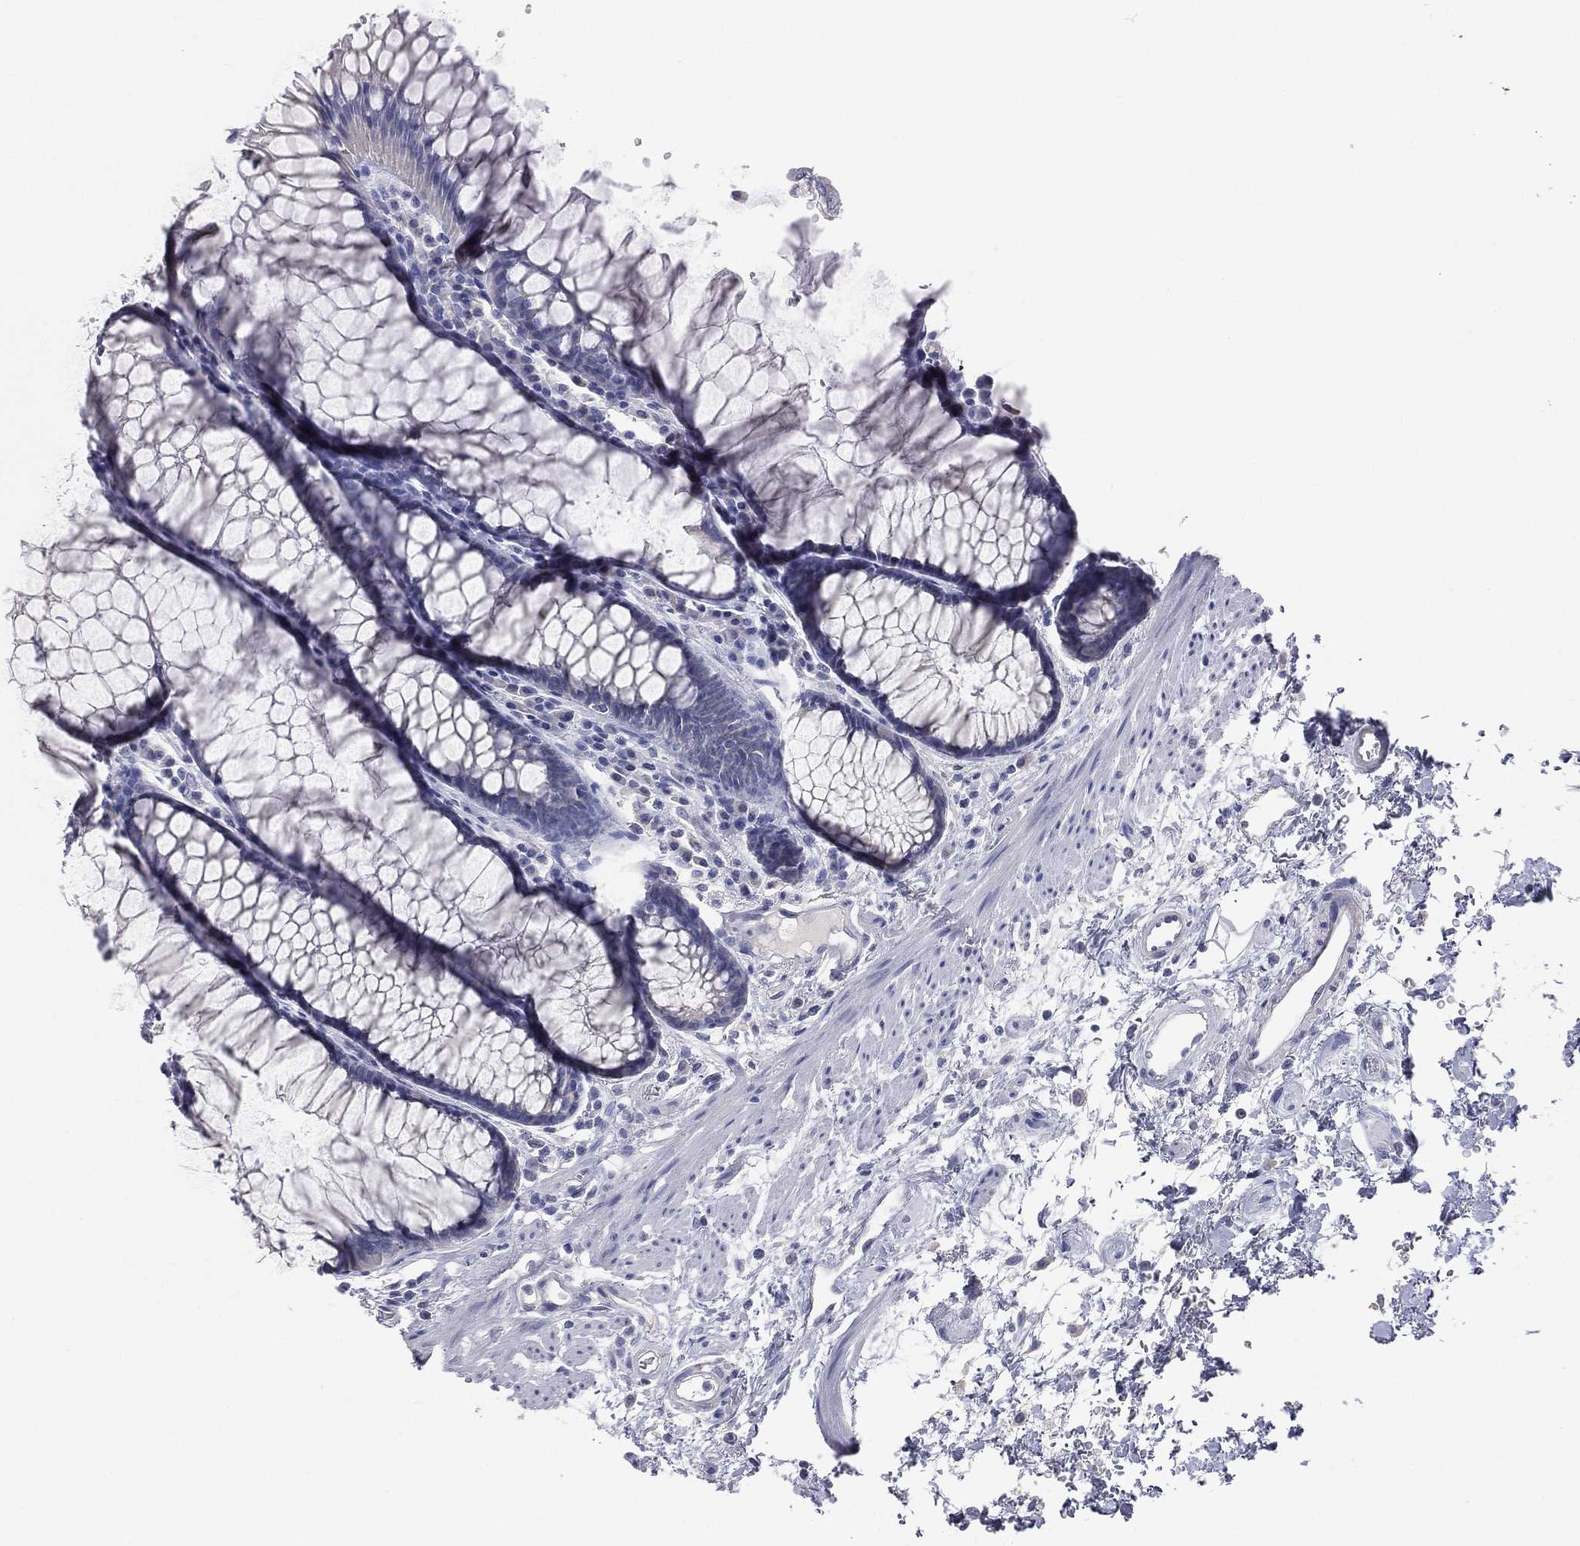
{"staining": {"intensity": "negative", "quantity": "none", "location": "none"}, "tissue": "rectum", "cell_type": "Glandular cells", "image_type": "normal", "snomed": [{"axis": "morphology", "description": "Normal tissue, NOS"}, {"axis": "topography", "description": "Rectum"}], "caption": "High power microscopy image of an immunohistochemistry histopathology image of benign rectum, revealing no significant expression in glandular cells.", "gene": "STK31", "patient": {"sex": "female", "age": 68}}